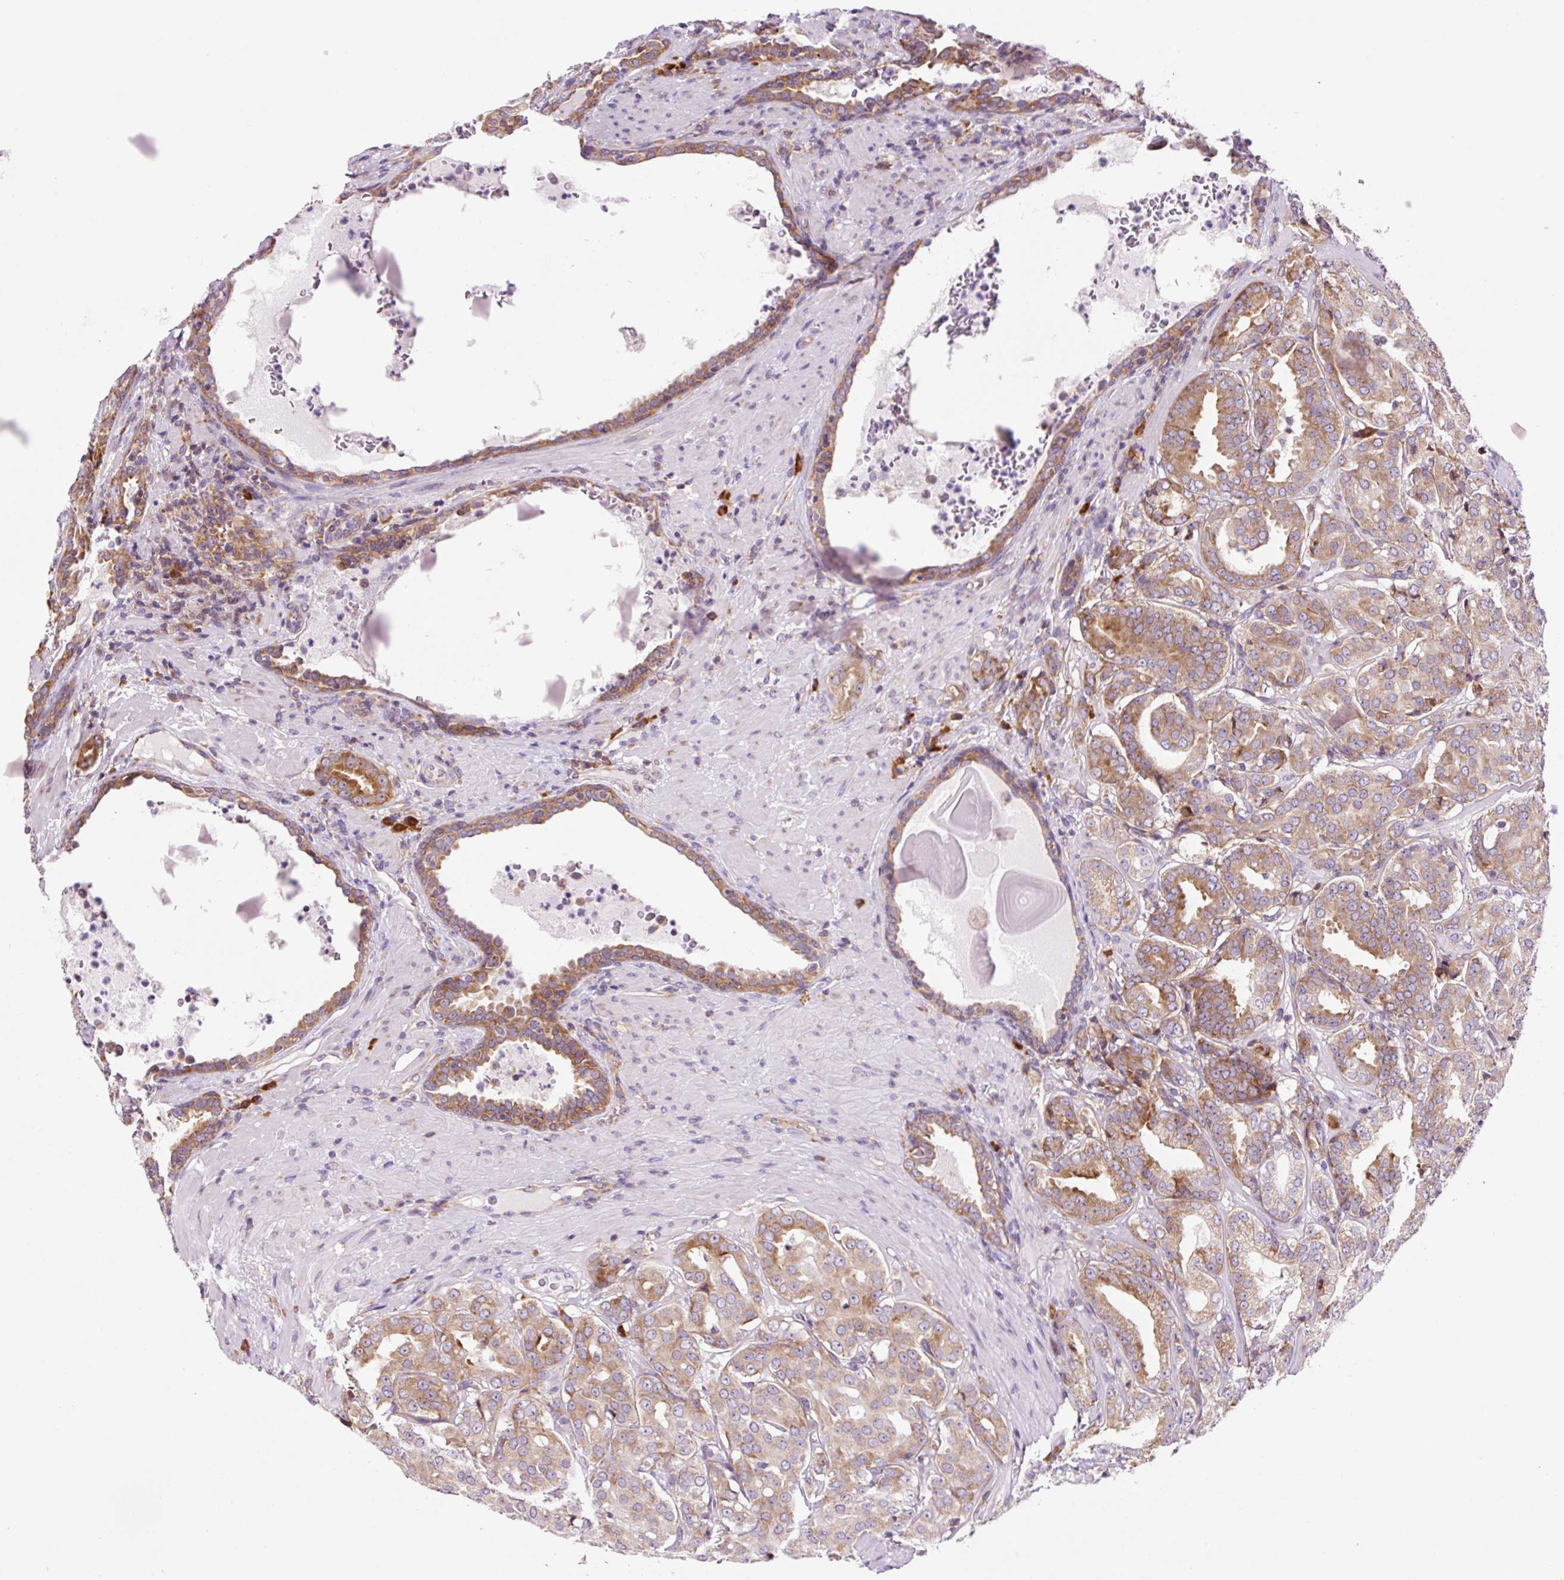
{"staining": {"intensity": "moderate", "quantity": ">75%", "location": "cytoplasmic/membranous"}, "tissue": "prostate cancer", "cell_type": "Tumor cells", "image_type": "cancer", "snomed": [{"axis": "morphology", "description": "Adenocarcinoma, High grade"}, {"axis": "topography", "description": "Prostate"}], "caption": "This is a micrograph of immunohistochemistry staining of prostate cancer, which shows moderate staining in the cytoplasmic/membranous of tumor cells.", "gene": "RPL41", "patient": {"sex": "male", "age": 68}}